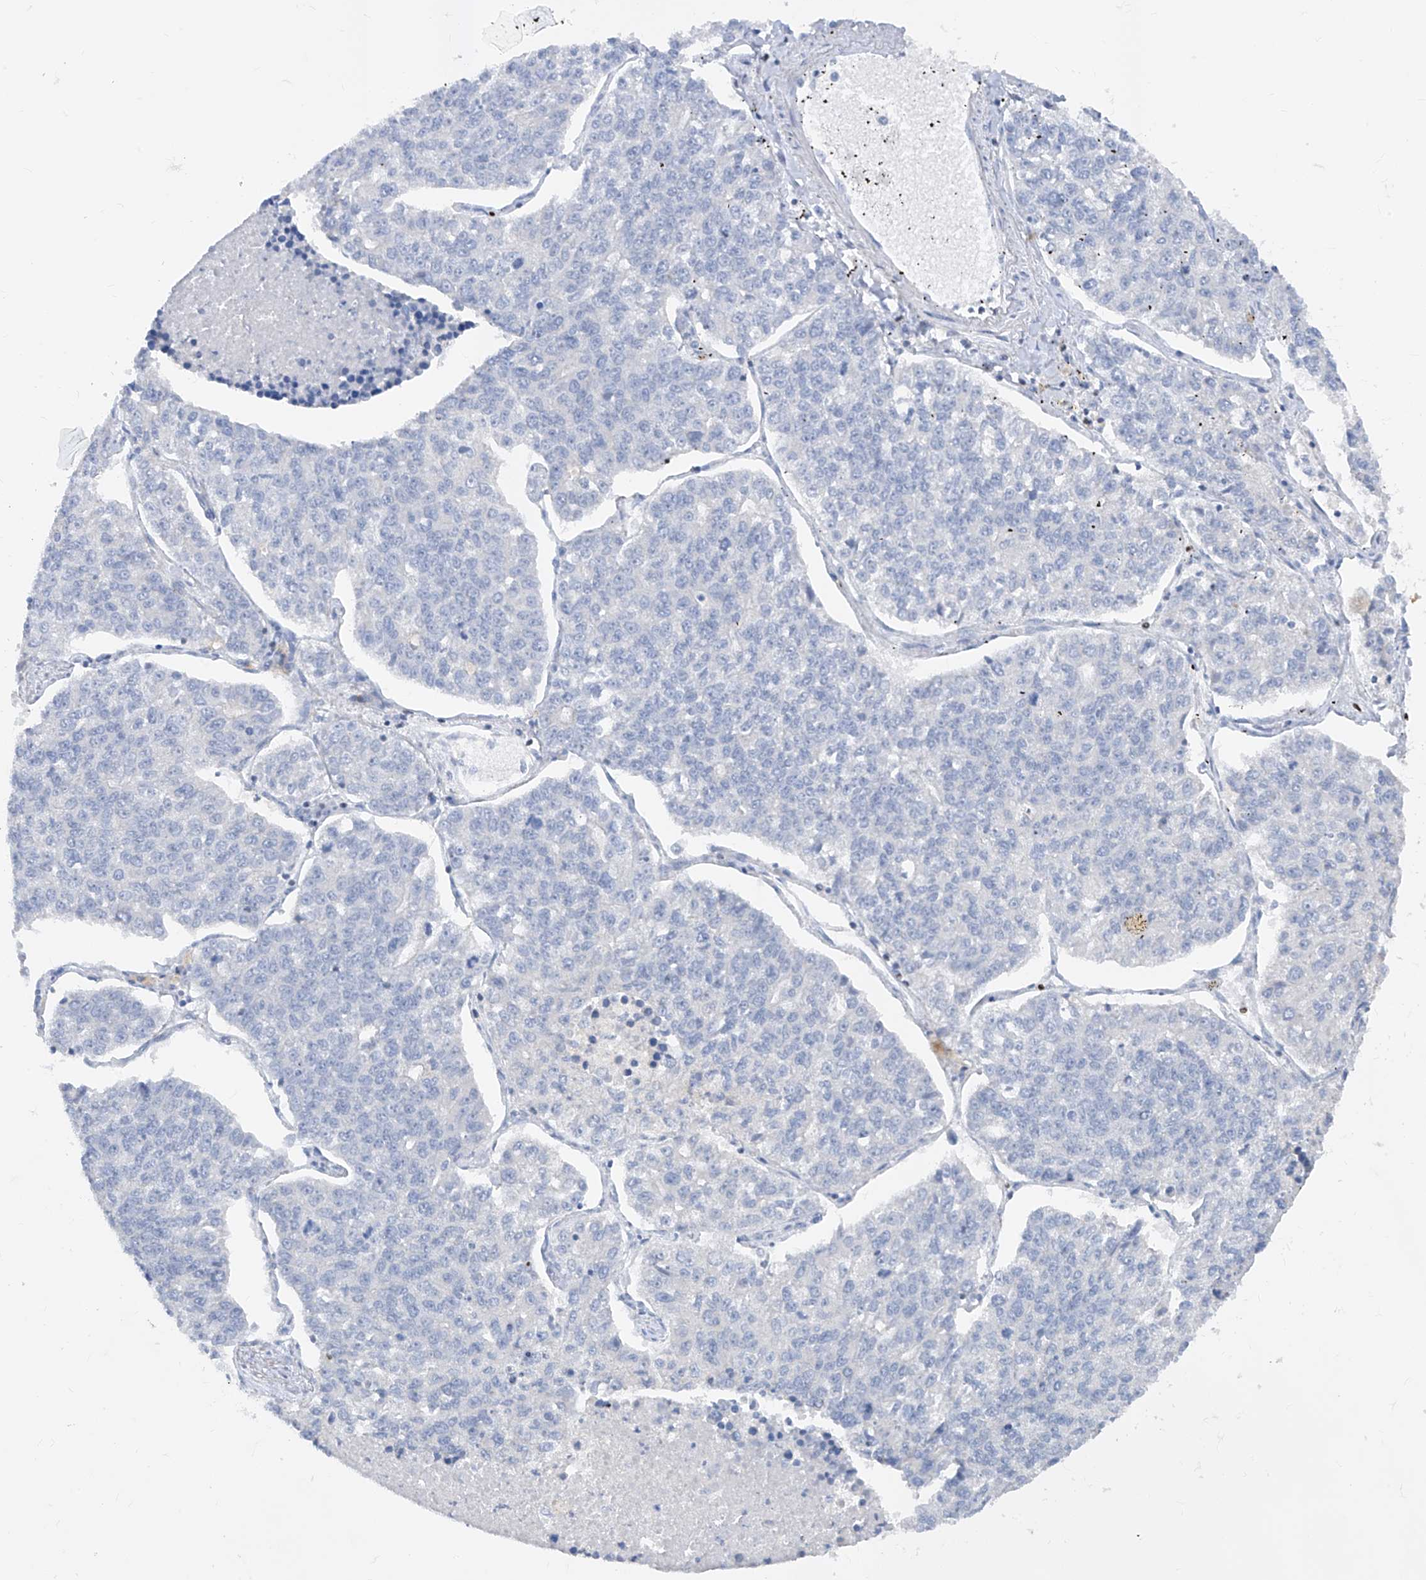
{"staining": {"intensity": "negative", "quantity": "none", "location": "none"}, "tissue": "lung cancer", "cell_type": "Tumor cells", "image_type": "cancer", "snomed": [{"axis": "morphology", "description": "Adenocarcinoma, NOS"}, {"axis": "topography", "description": "Lung"}], "caption": "An immunohistochemistry (IHC) photomicrograph of lung cancer is shown. There is no staining in tumor cells of lung cancer.", "gene": "TBX21", "patient": {"sex": "male", "age": 49}}